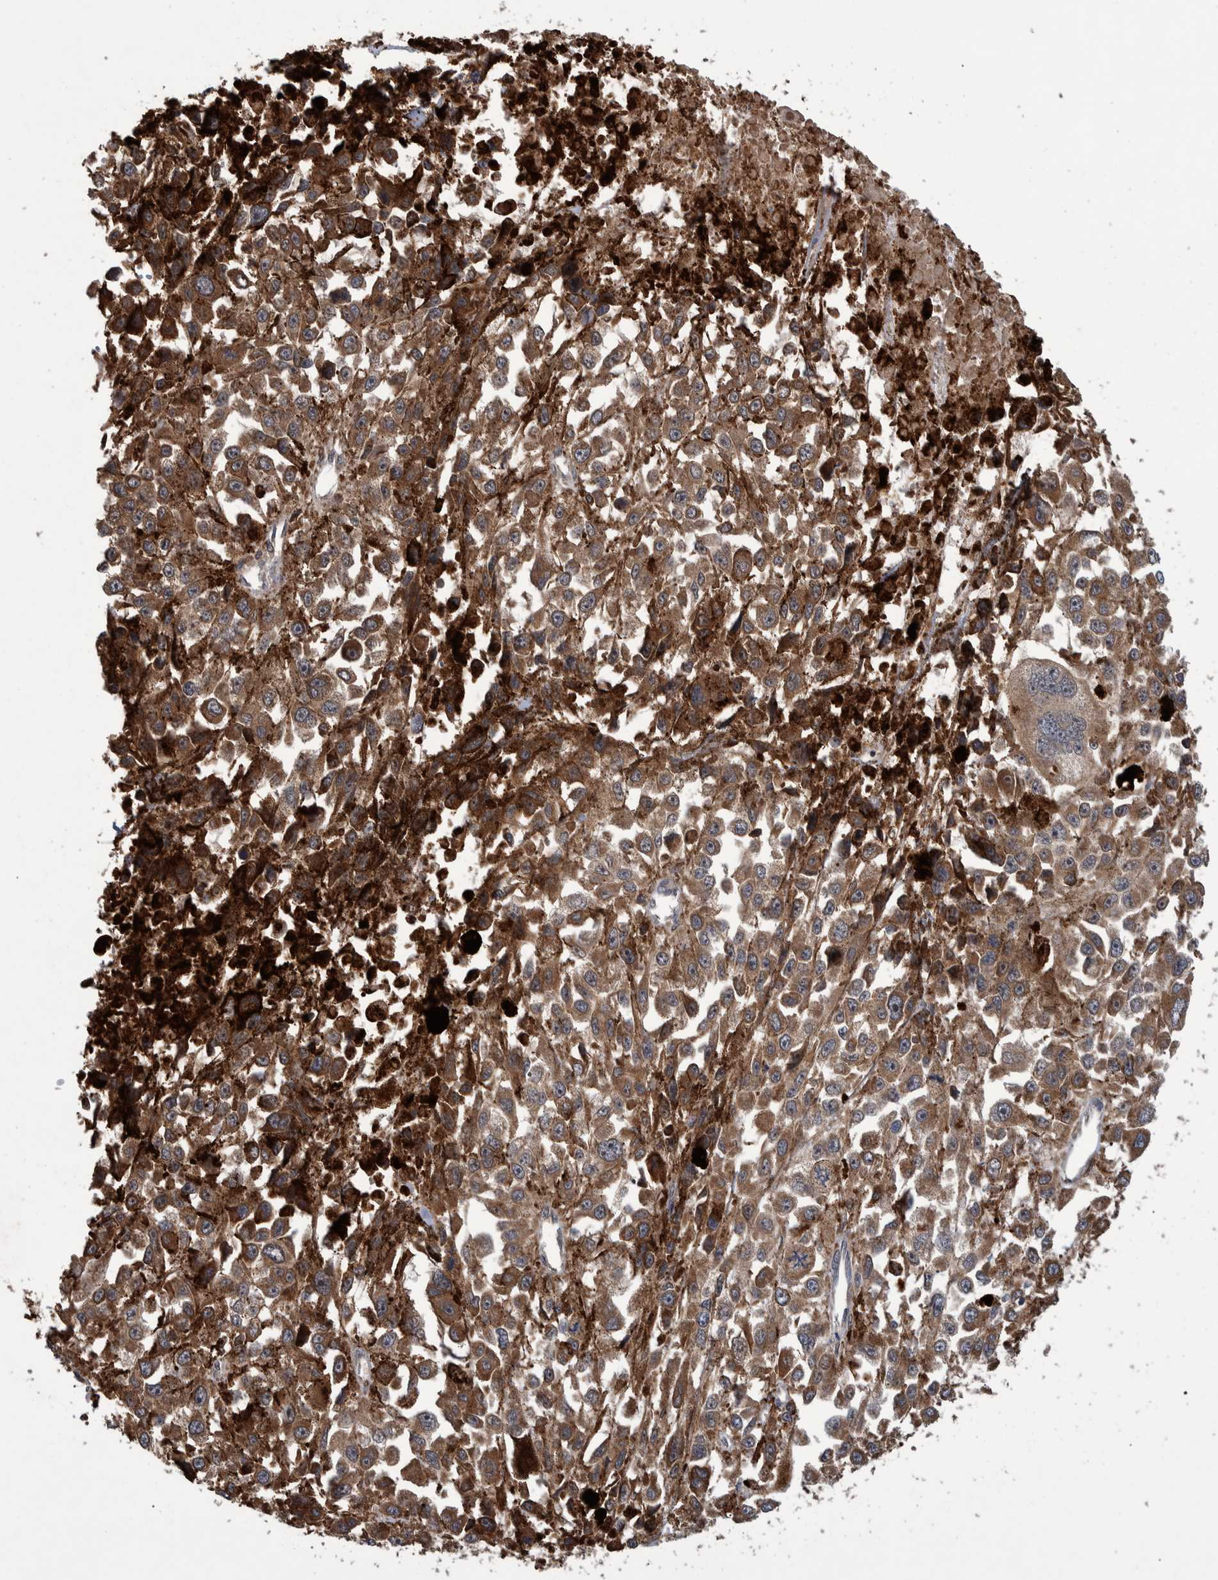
{"staining": {"intensity": "moderate", "quantity": ">75%", "location": "cytoplasmic/membranous"}, "tissue": "melanoma", "cell_type": "Tumor cells", "image_type": "cancer", "snomed": [{"axis": "morphology", "description": "Malignant melanoma, Metastatic site"}, {"axis": "topography", "description": "Lymph node"}], "caption": "Immunohistochemistry of human malignant melanoma (metastatic site) demonstrates medium levels of moderate cytoplasmic/membranous expression in about >75% of tumor cells.", "gene": "B3GNTL1", "patient": {"sex": "male", "age": 59}}